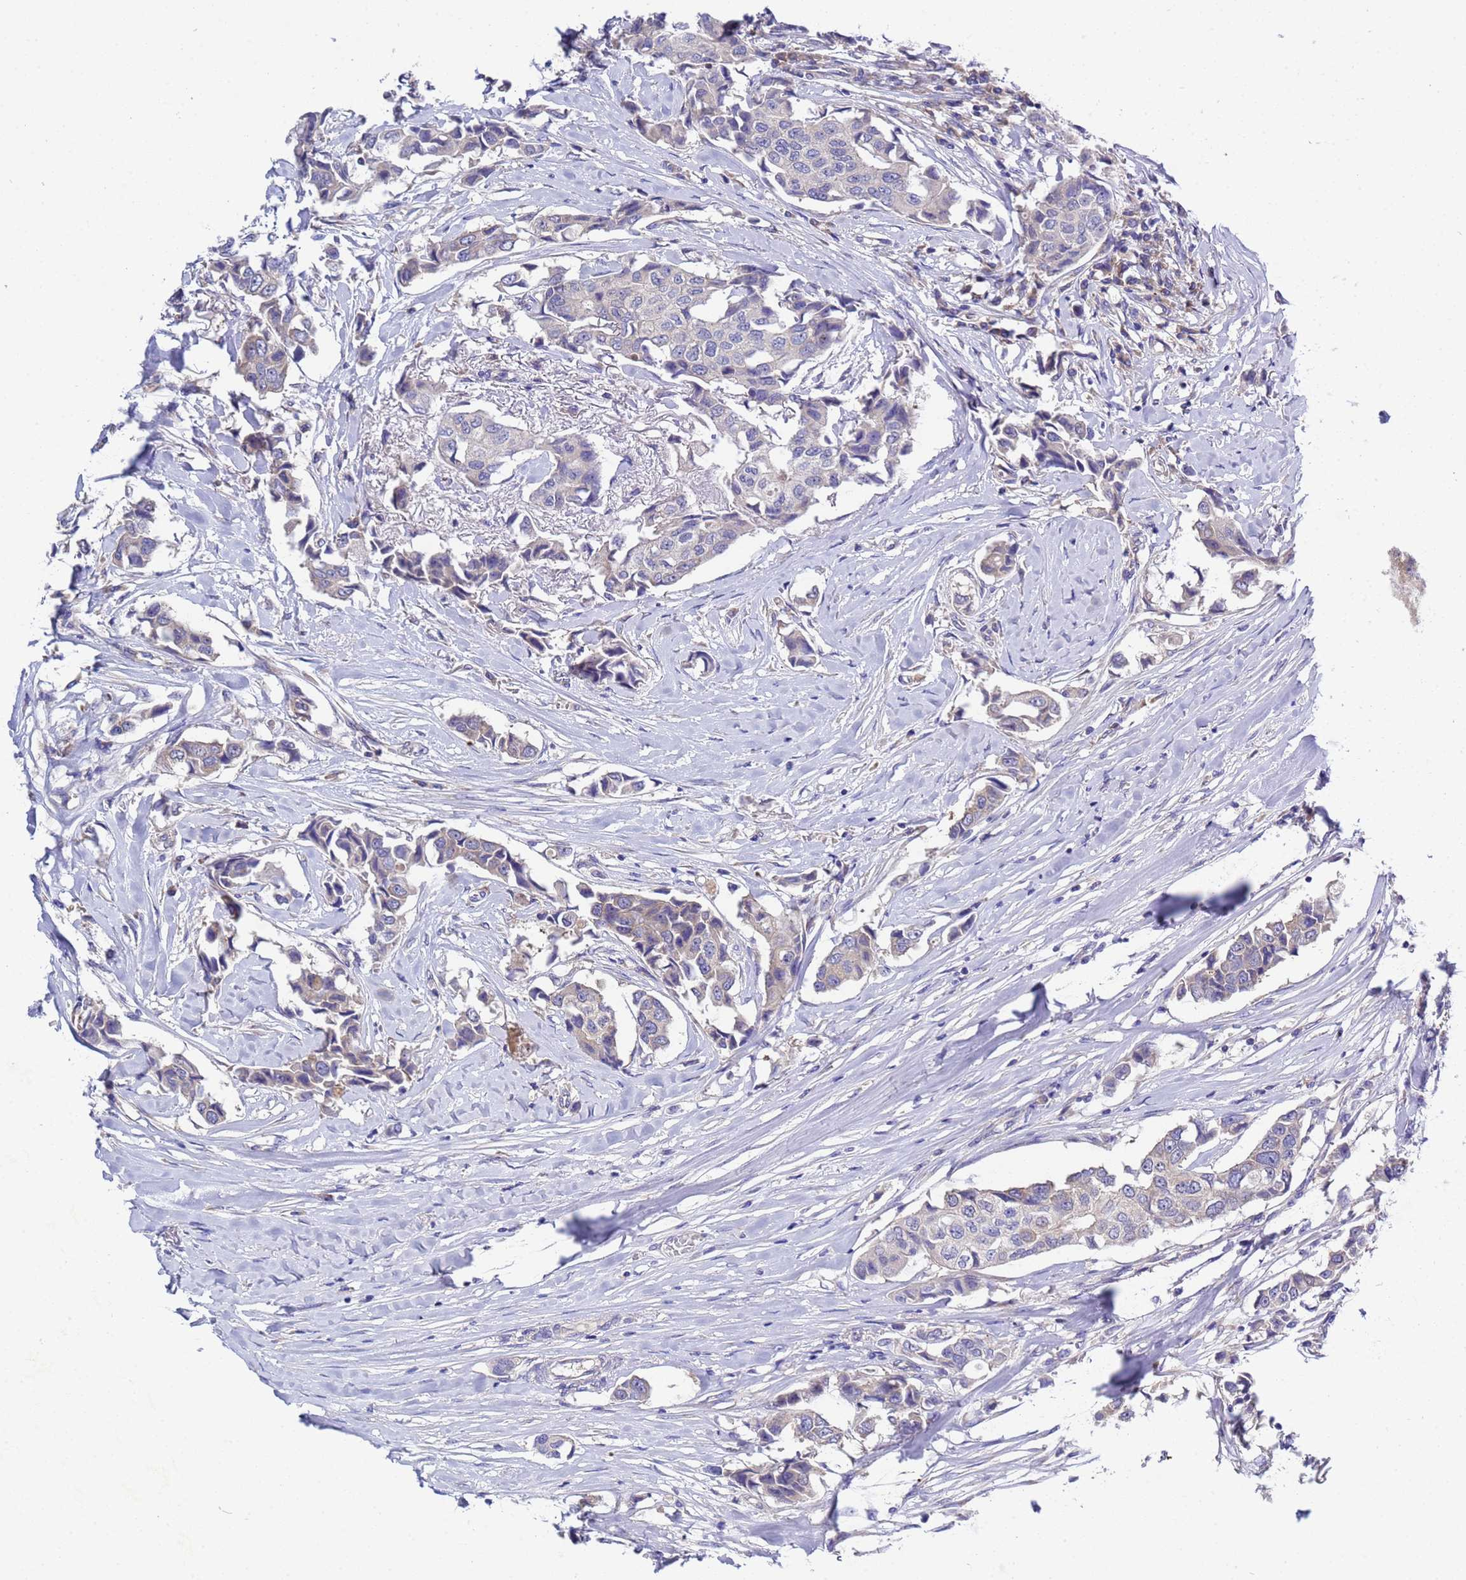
{"staining": {"intensity": "negative", "quantity": "none", "location": "none"}, "tissue": "breast cancer", "cell_type": "Tumor cells", "image_type": "cancer", "snomed": [{"axis": "morphology", "description": "Duct carcinoma"}, {"axis": "topography", "description": "Breast"}], "caption": "Human breast intraductal carcinoma stained for a protein using IHC displays no expression in tumor cells.", "gene": "RC3H2", "patient": {"sex": "female", "age": 80}}